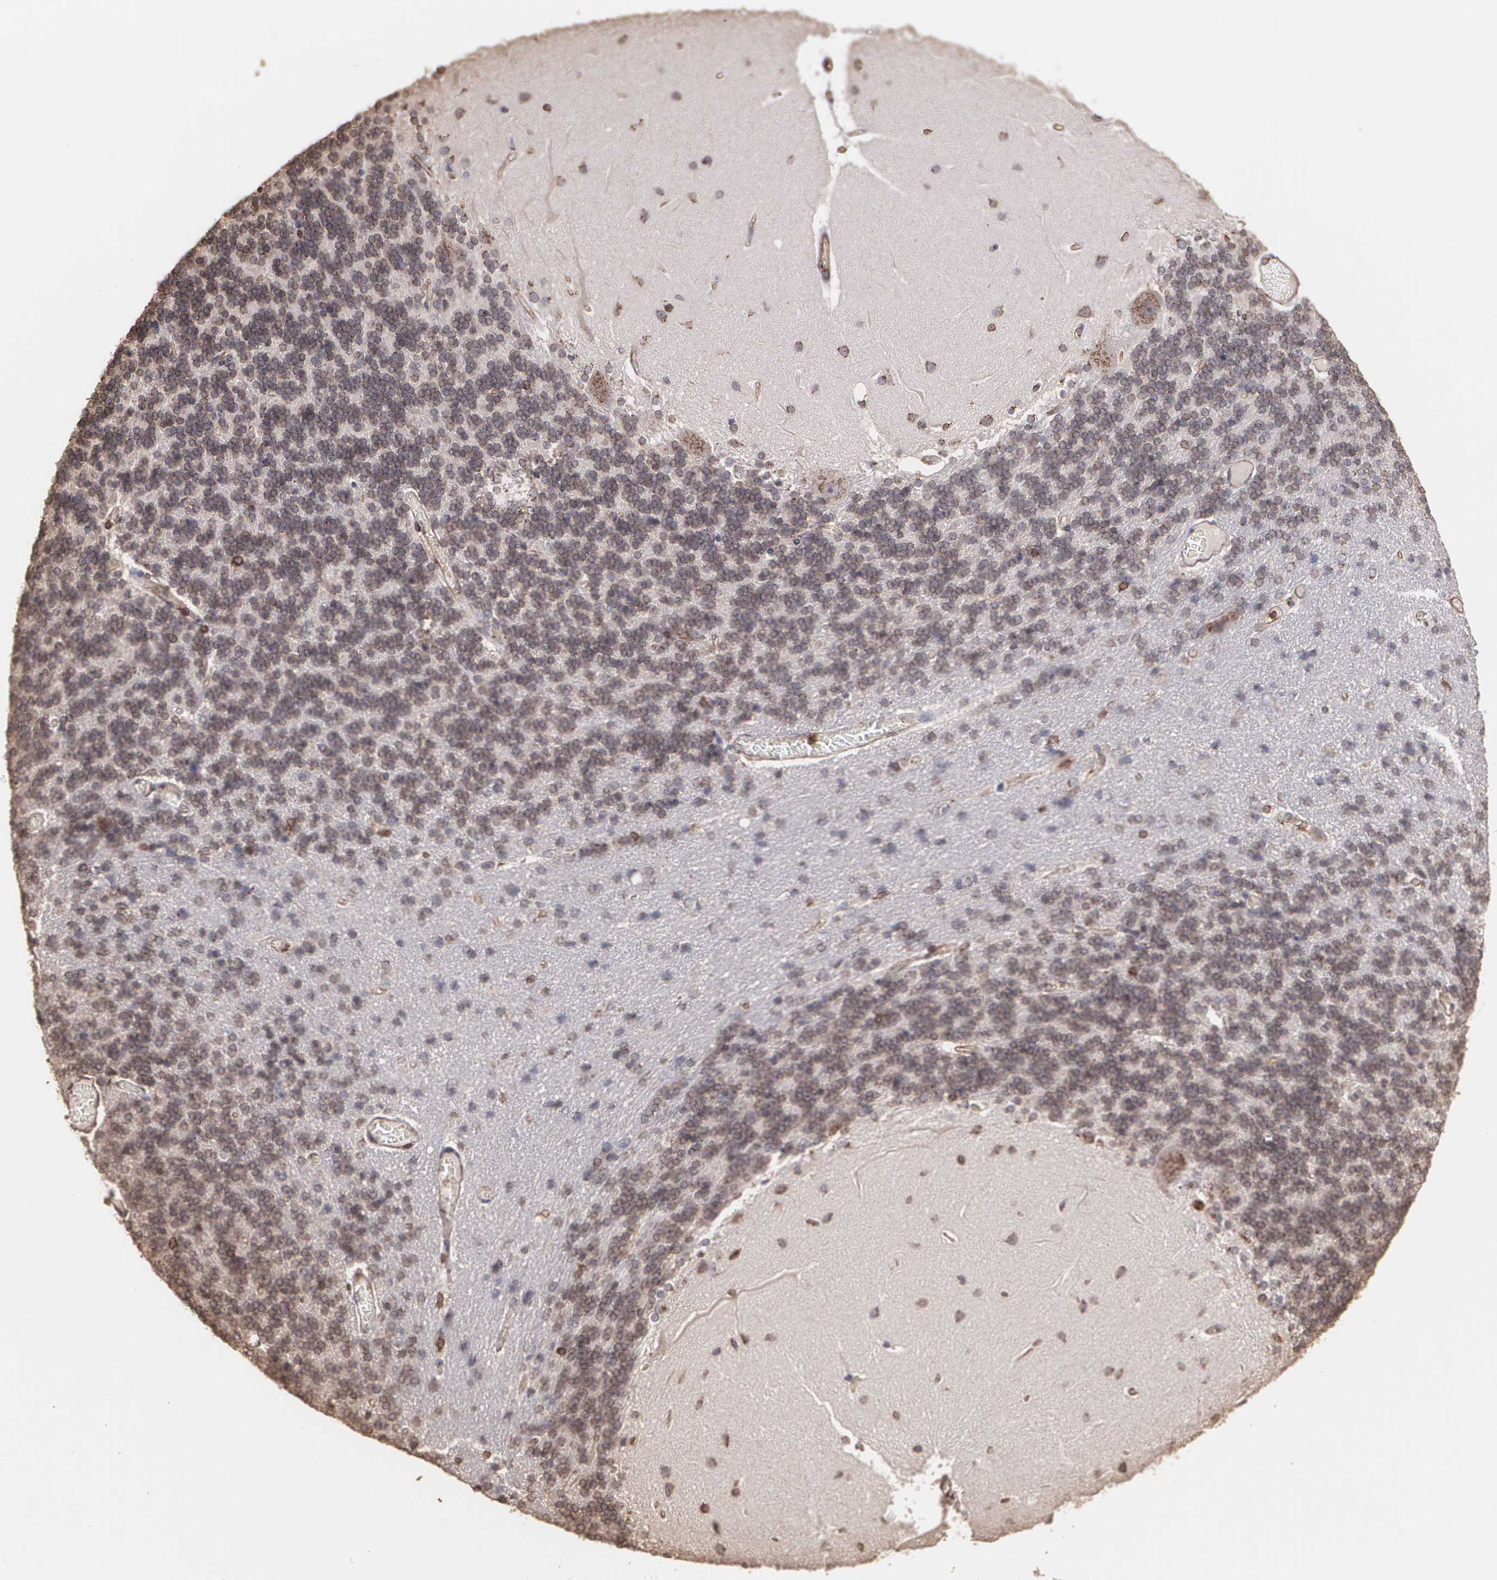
{"staining": {"intensity": "moderate", "quantity": ">75%", "location": "cytoplasmic/membranous"}, "tissue": "cerebellum", "cell_type": "Cells in granular layer", "image_type": "normal", "snomed": [{"axis": "morphology", "description": "Normal tissue, NOS"}, {"axis": "topography", "description": "Cerebellum"}], "caption": "This is a photomicrograph of immunohistochemistry staining of unremarkable cerebellum, which shows moderate positivity in the cytoplasmic/membranous of cells in granular layer.", "gene": "TRIP11", "patient": {"sex": "female", "age": 54}}